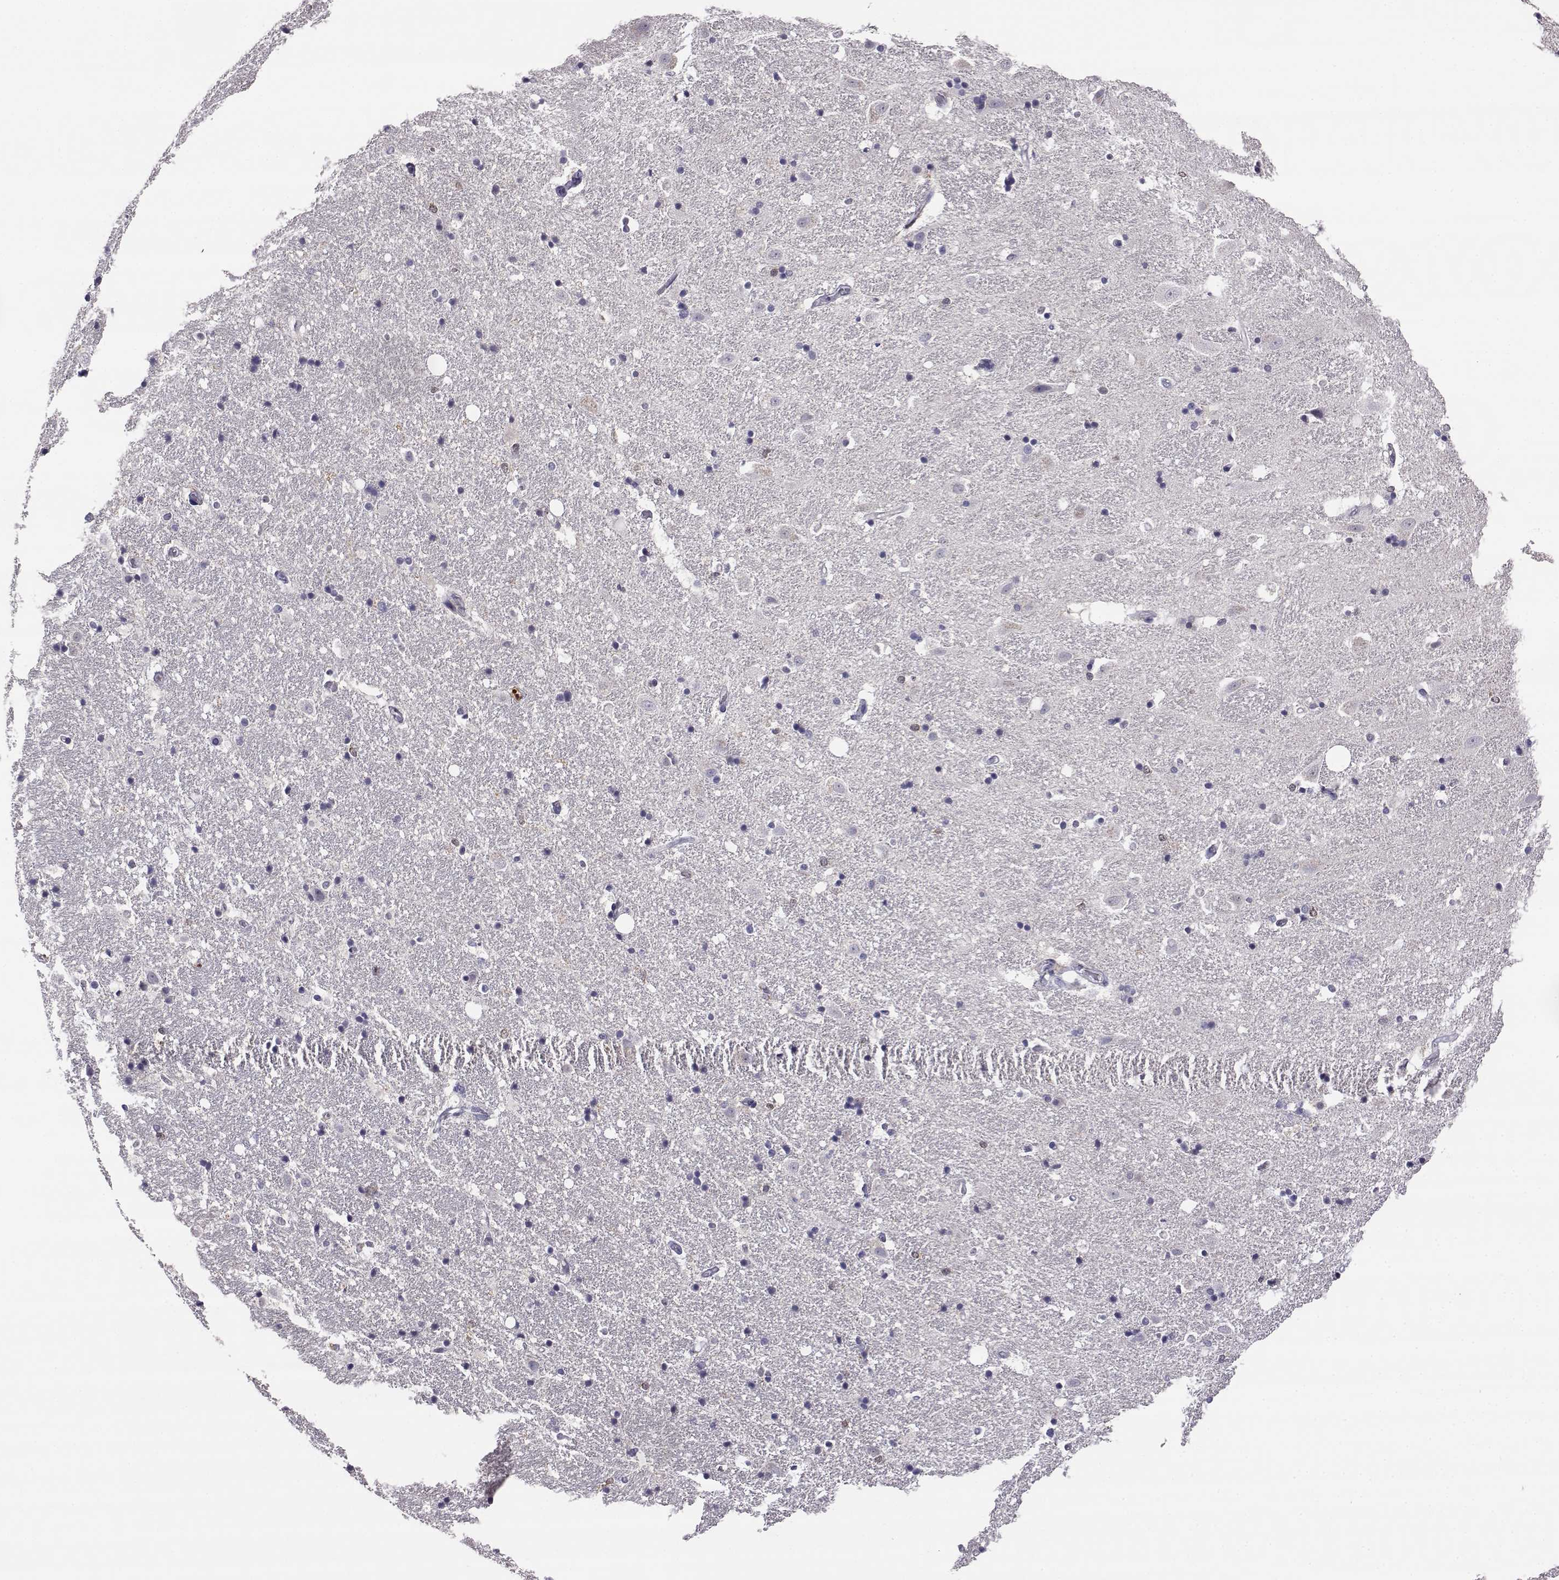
{"staining": {"intensity": "negative", "quantity": "none", "location": "none"}, "tissue": "hippocampus", "cell_type": "Glial cells", "image_type": "normal", "snomed": [{"axis": "morphology", "description": "Normal tissue, NOS"}, {"axis": "topography", "description": "Hippocampus"}], "caption": "Human hippocampus stained for a protein using immunohistochemistry (IHC) displays no expression in glial cells.", "gene": "AKR1B1", "patient": {"sex": "male", "age": 49}}